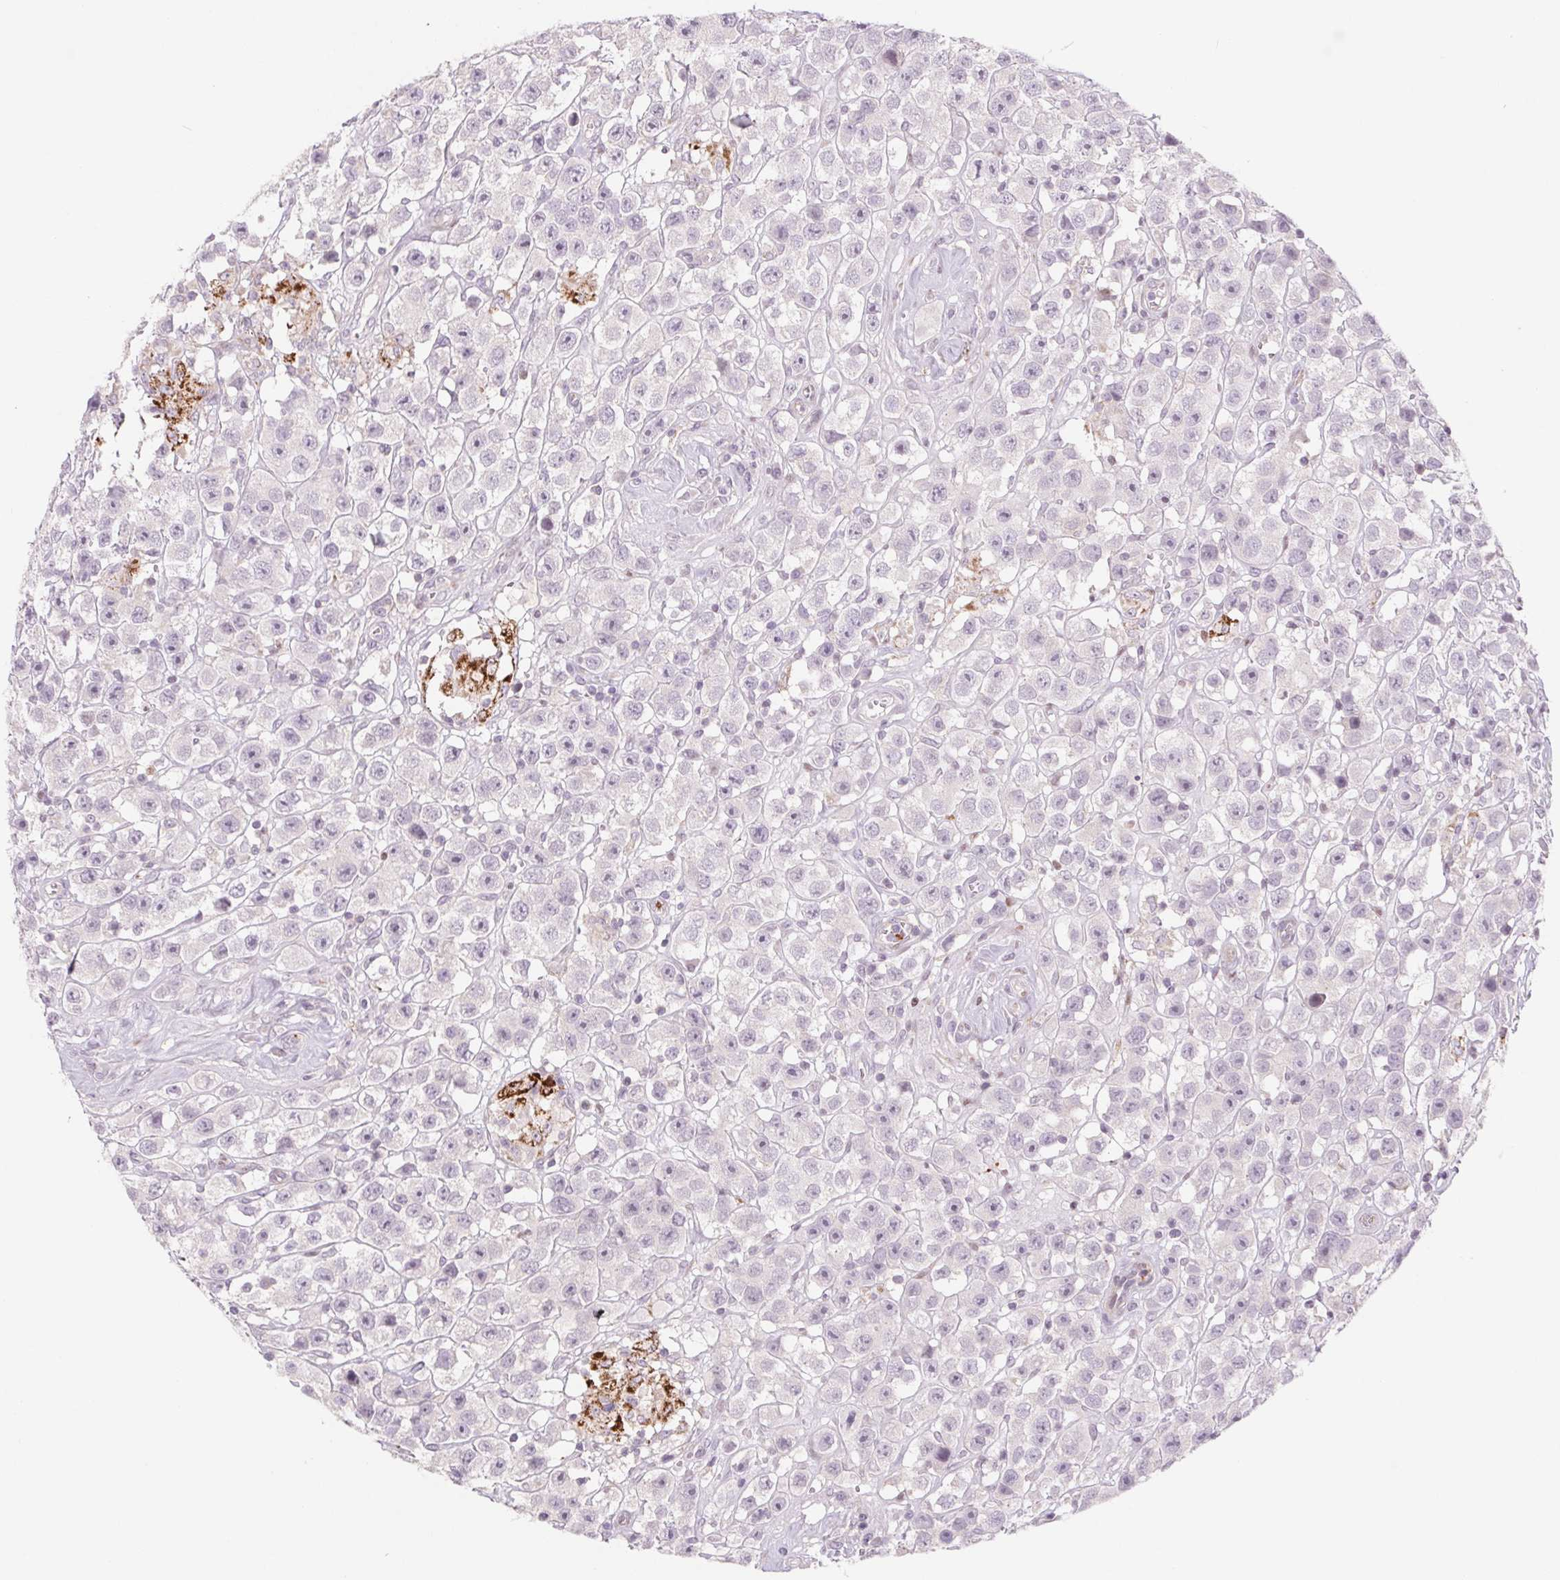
{"staining": {"intensity": "negative", "quantity": "none", "location": "none"}, "tissue": "testis cancer", "cell_type": "Tumor cells", "image_type": "cancer", "snomed": [{"axis": "morphology", "description": "Seminoma, NOS"}, {"axis": "topography", "description": "Testis"}], "caption": "Immunohistochemistry (IHC) image of neoplastic tissue: human testis cancer (seminoma) stained with DAB demonstrates no significant protein expression in tumor cells.", "gene": "MS4A13", "patient": {"sex": "male", "age": 45}}